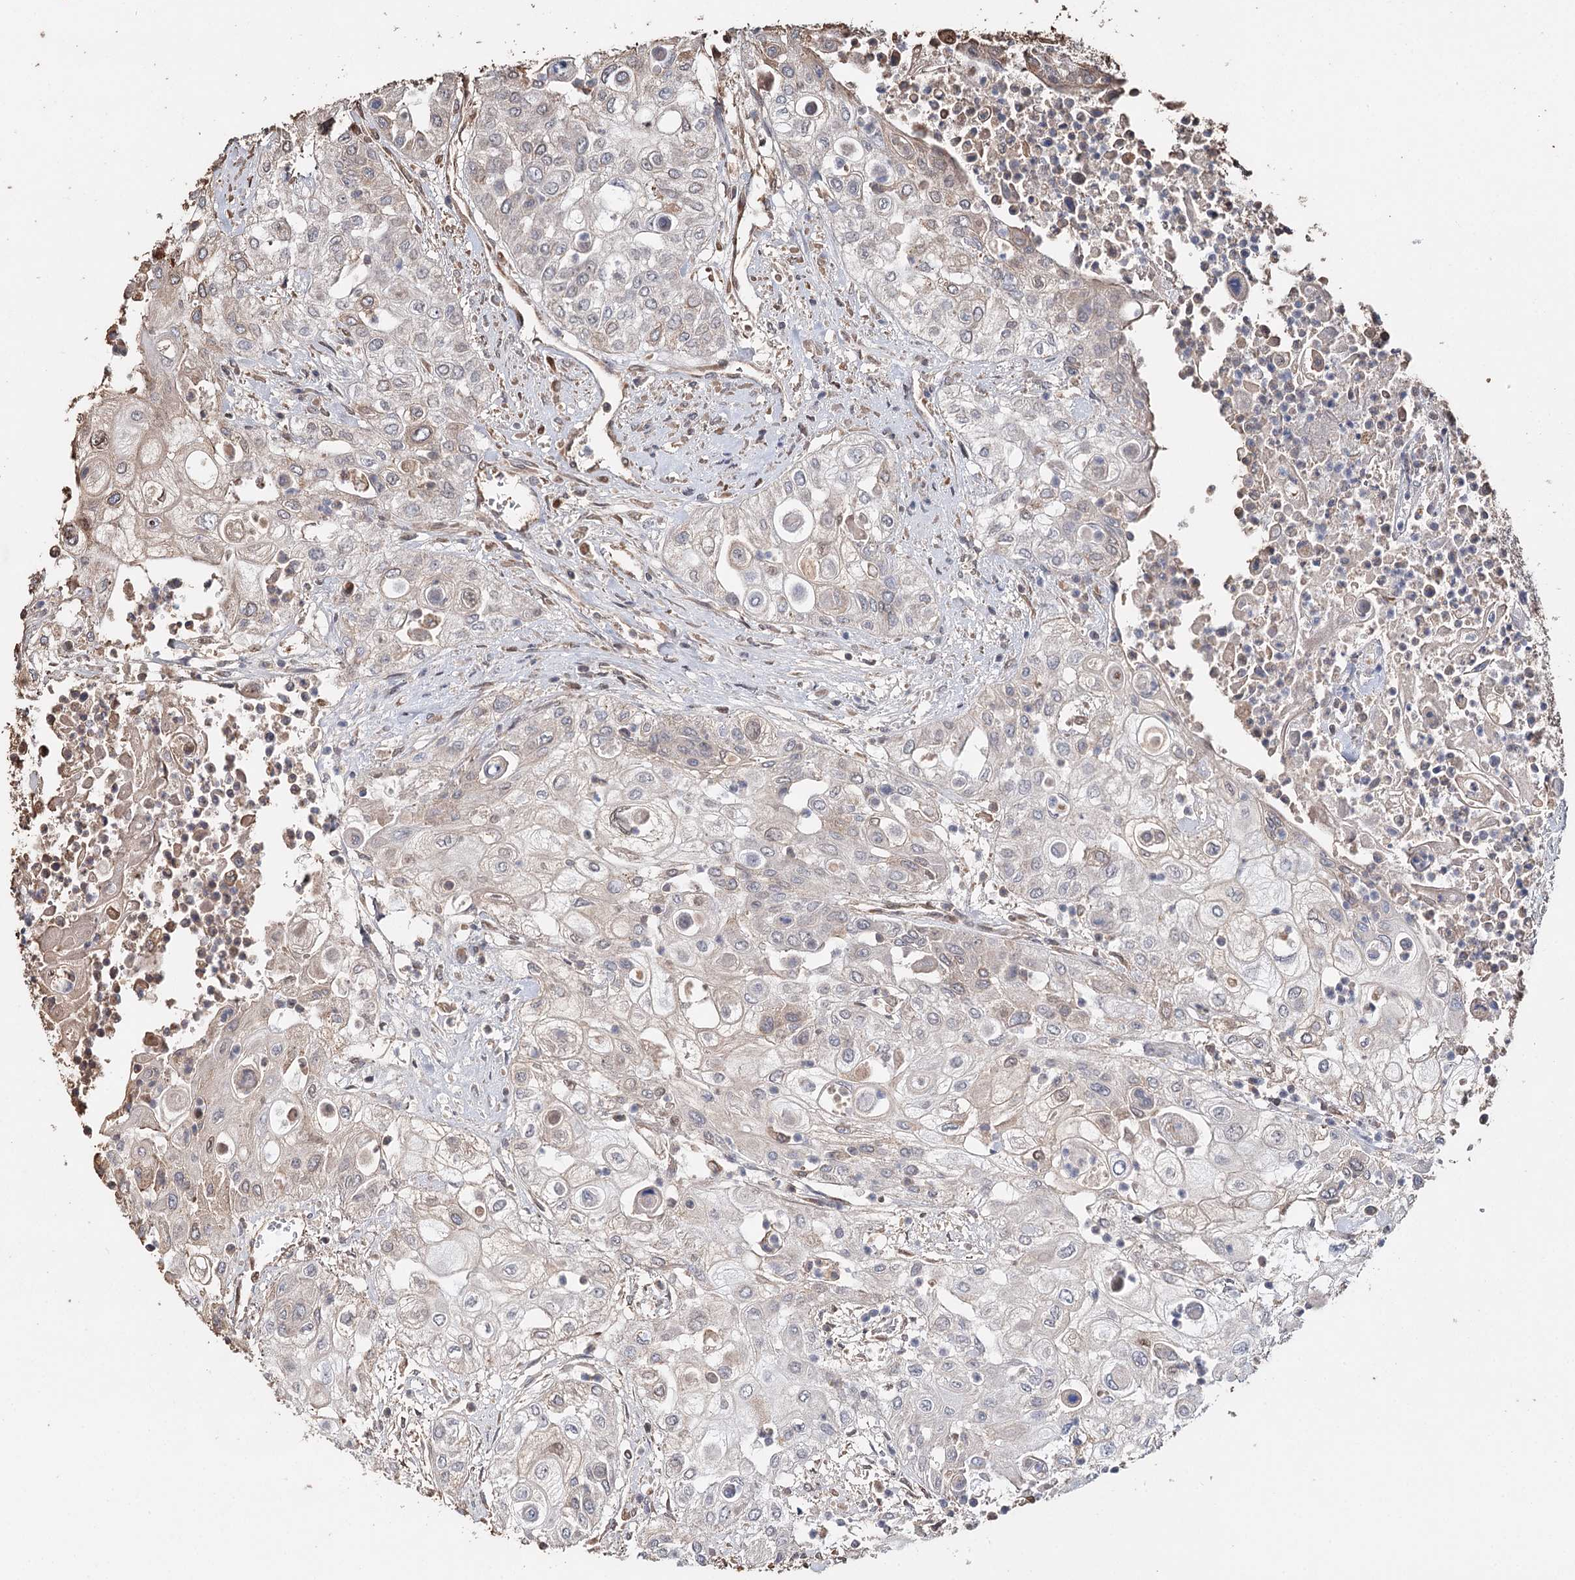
{"staining": {"intensity": "weak", "quantity": "<25%", "location": "cytoplasmic/membranous"}, "tissue": "urothelial cancer", "cell_type": "Tumor cells", "image_type": "cancer", "snomed": [{"axis": "morphology", "description": "Urothelial carcinoma, High grade"}, {"axis": "topography", "description": "Urinary bladder"}], "caption": "Protein analysis of urothelial cancer displays no significant staining in tumor cells.", "gene": "SYVN1", "patient": {"sex": "female", "age": 79}}